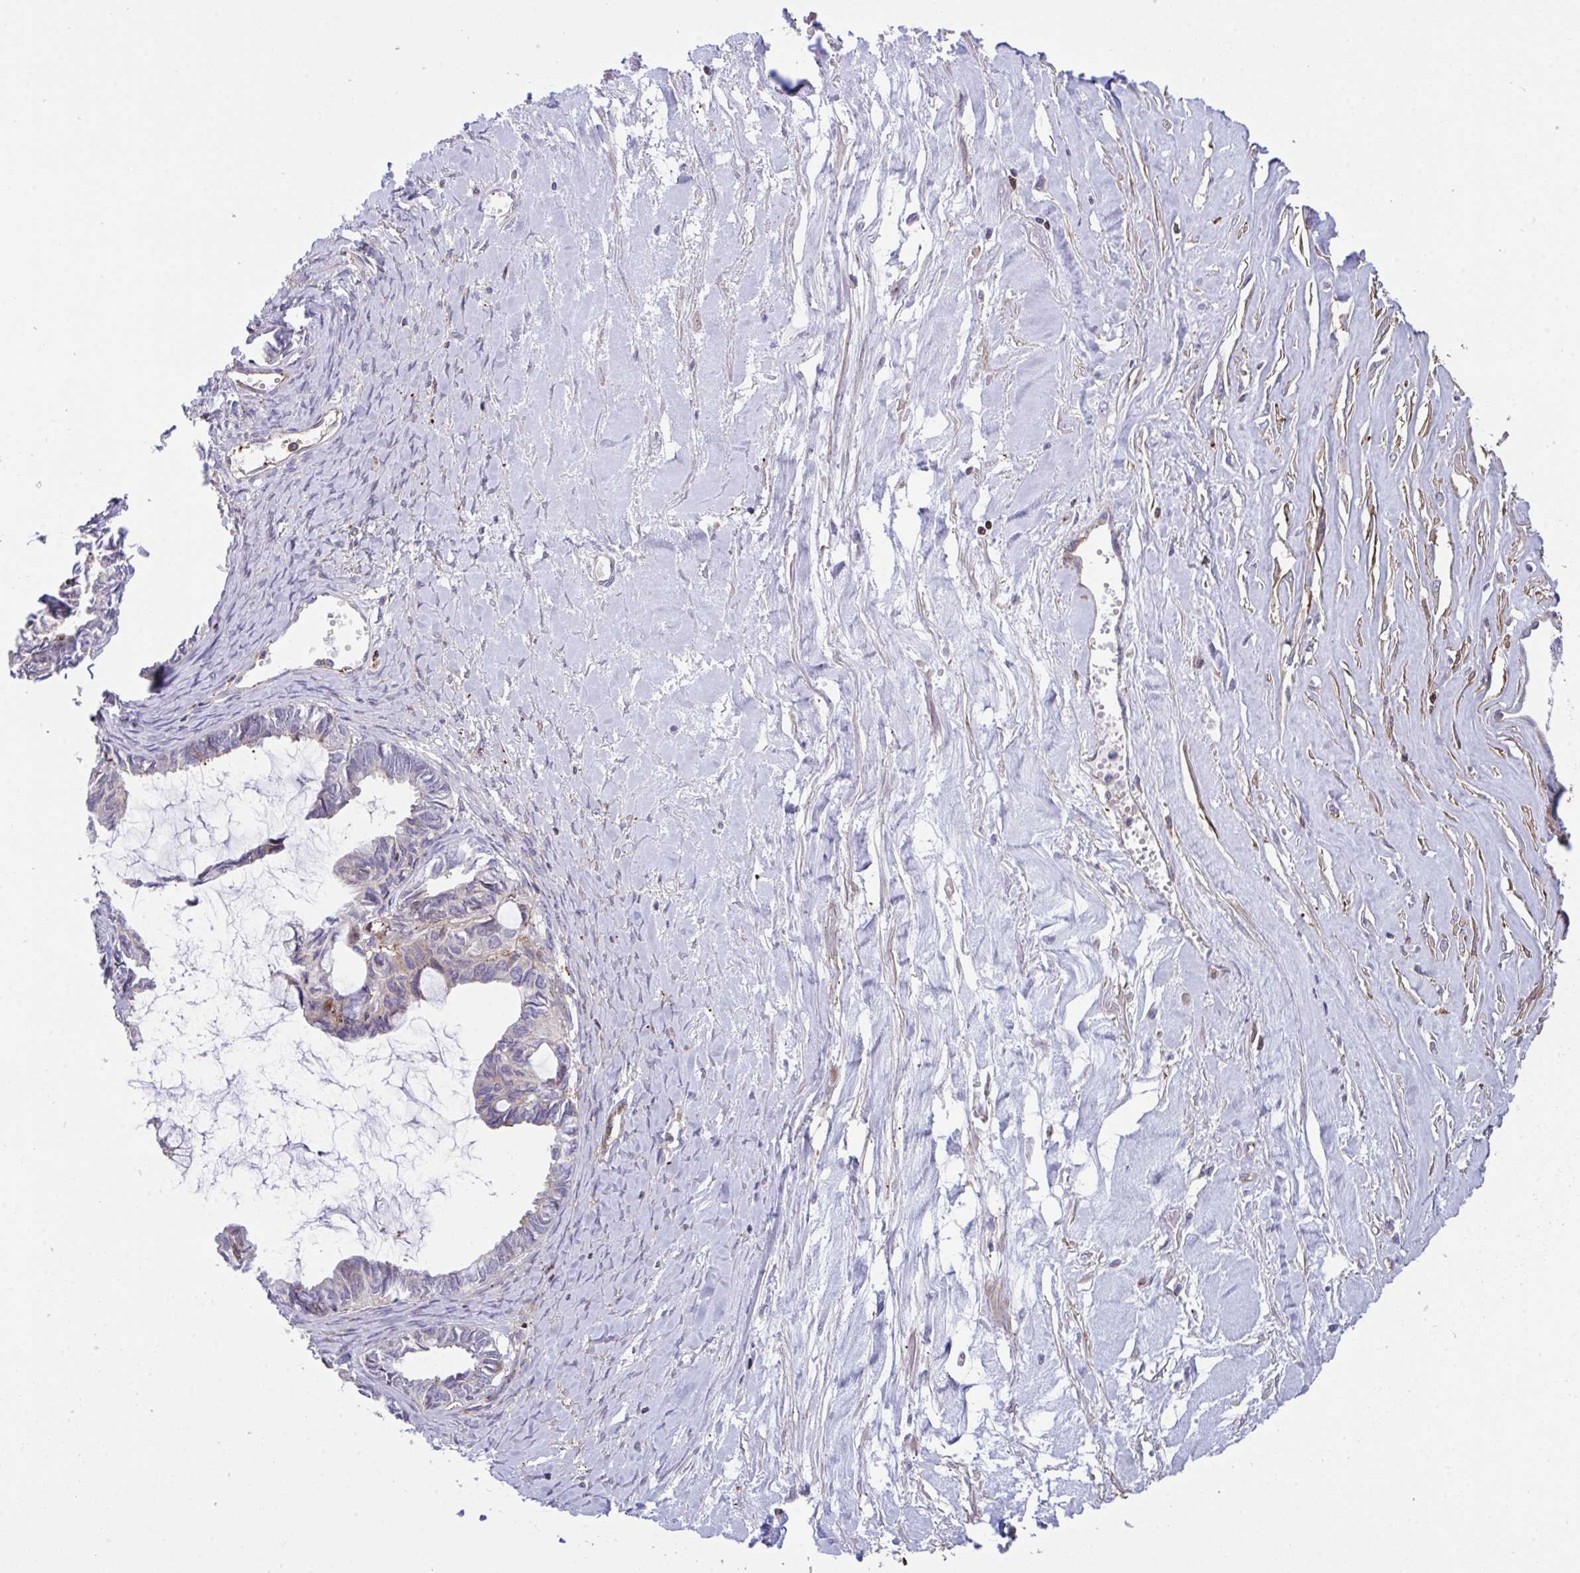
{"staining": {"intensity": "weak", "quantity": "<25%", "location": "cytoplasmic/membranous"}, "tissue": "ovarian cancer", "cell_type": "Tumor cells", "image_type": "cancer", "snomed": [{"axis": "morphology", "description": "Cystadenocarcinoma, mucinous, NOS"}, {"axis": "topography", "description": "Ovary"}], "caption": "An image of ovarian mucinous cystadenocarcinoma stained for a protein exhibits no brown staining in tumor cells.", "gene": "PPIH", "patient": {"sex": "female", "age": 61}}